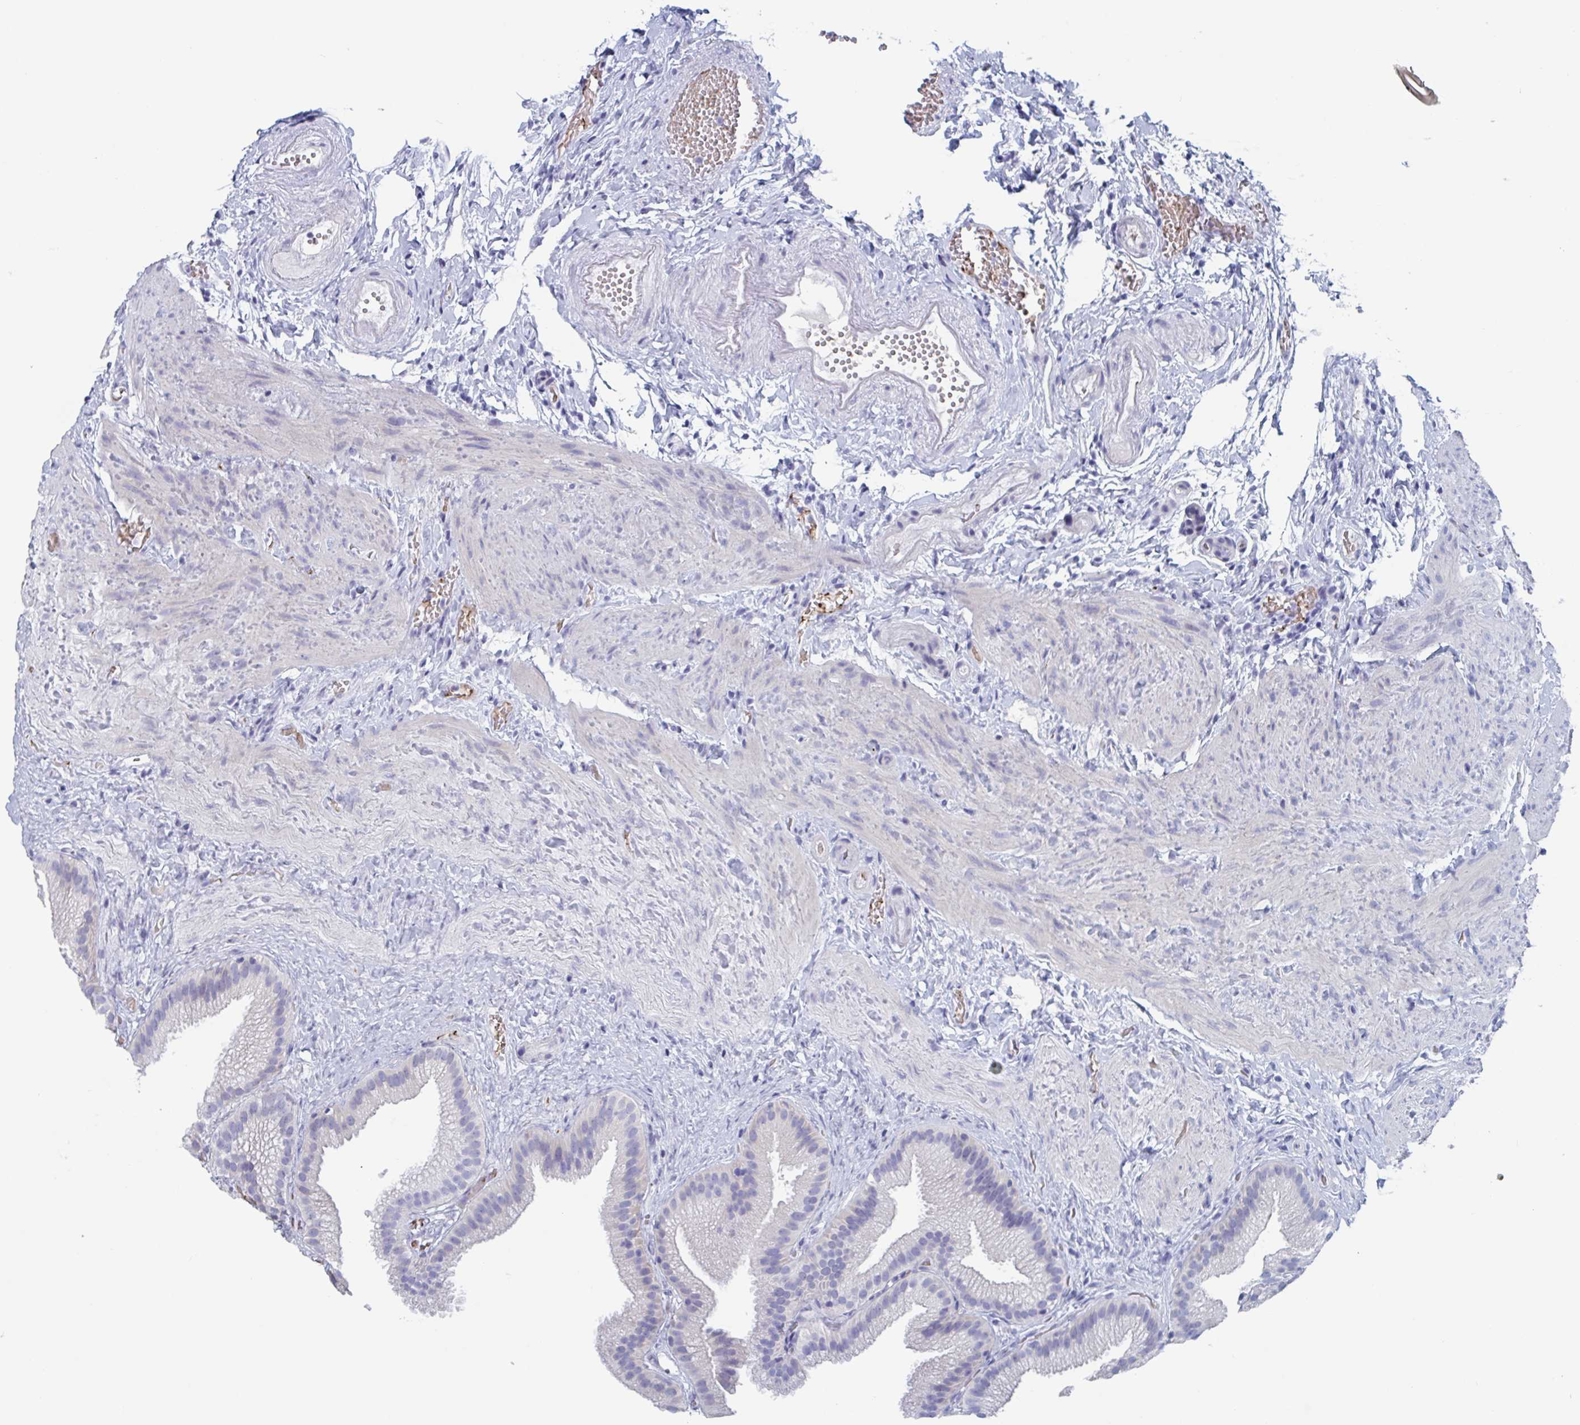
{"staining": {"intensity": "negative", "quantity": "none", "location": "none"}, "tissue": "gallbladder", "cell_type": "Glandular cells", "image_type": "normal", "snomed": [{"axis": "morphology", "description": "Normal tissue, NOS"}, {"axis": "topography", "description": "Gallbladder"}], "caption": "Immunohistochemical staining of normal human gallbladder demonstrates no significant positivity in glandular cells.", "gene": "DPEP3", "patient": {"sex": "female", "age": 63}}